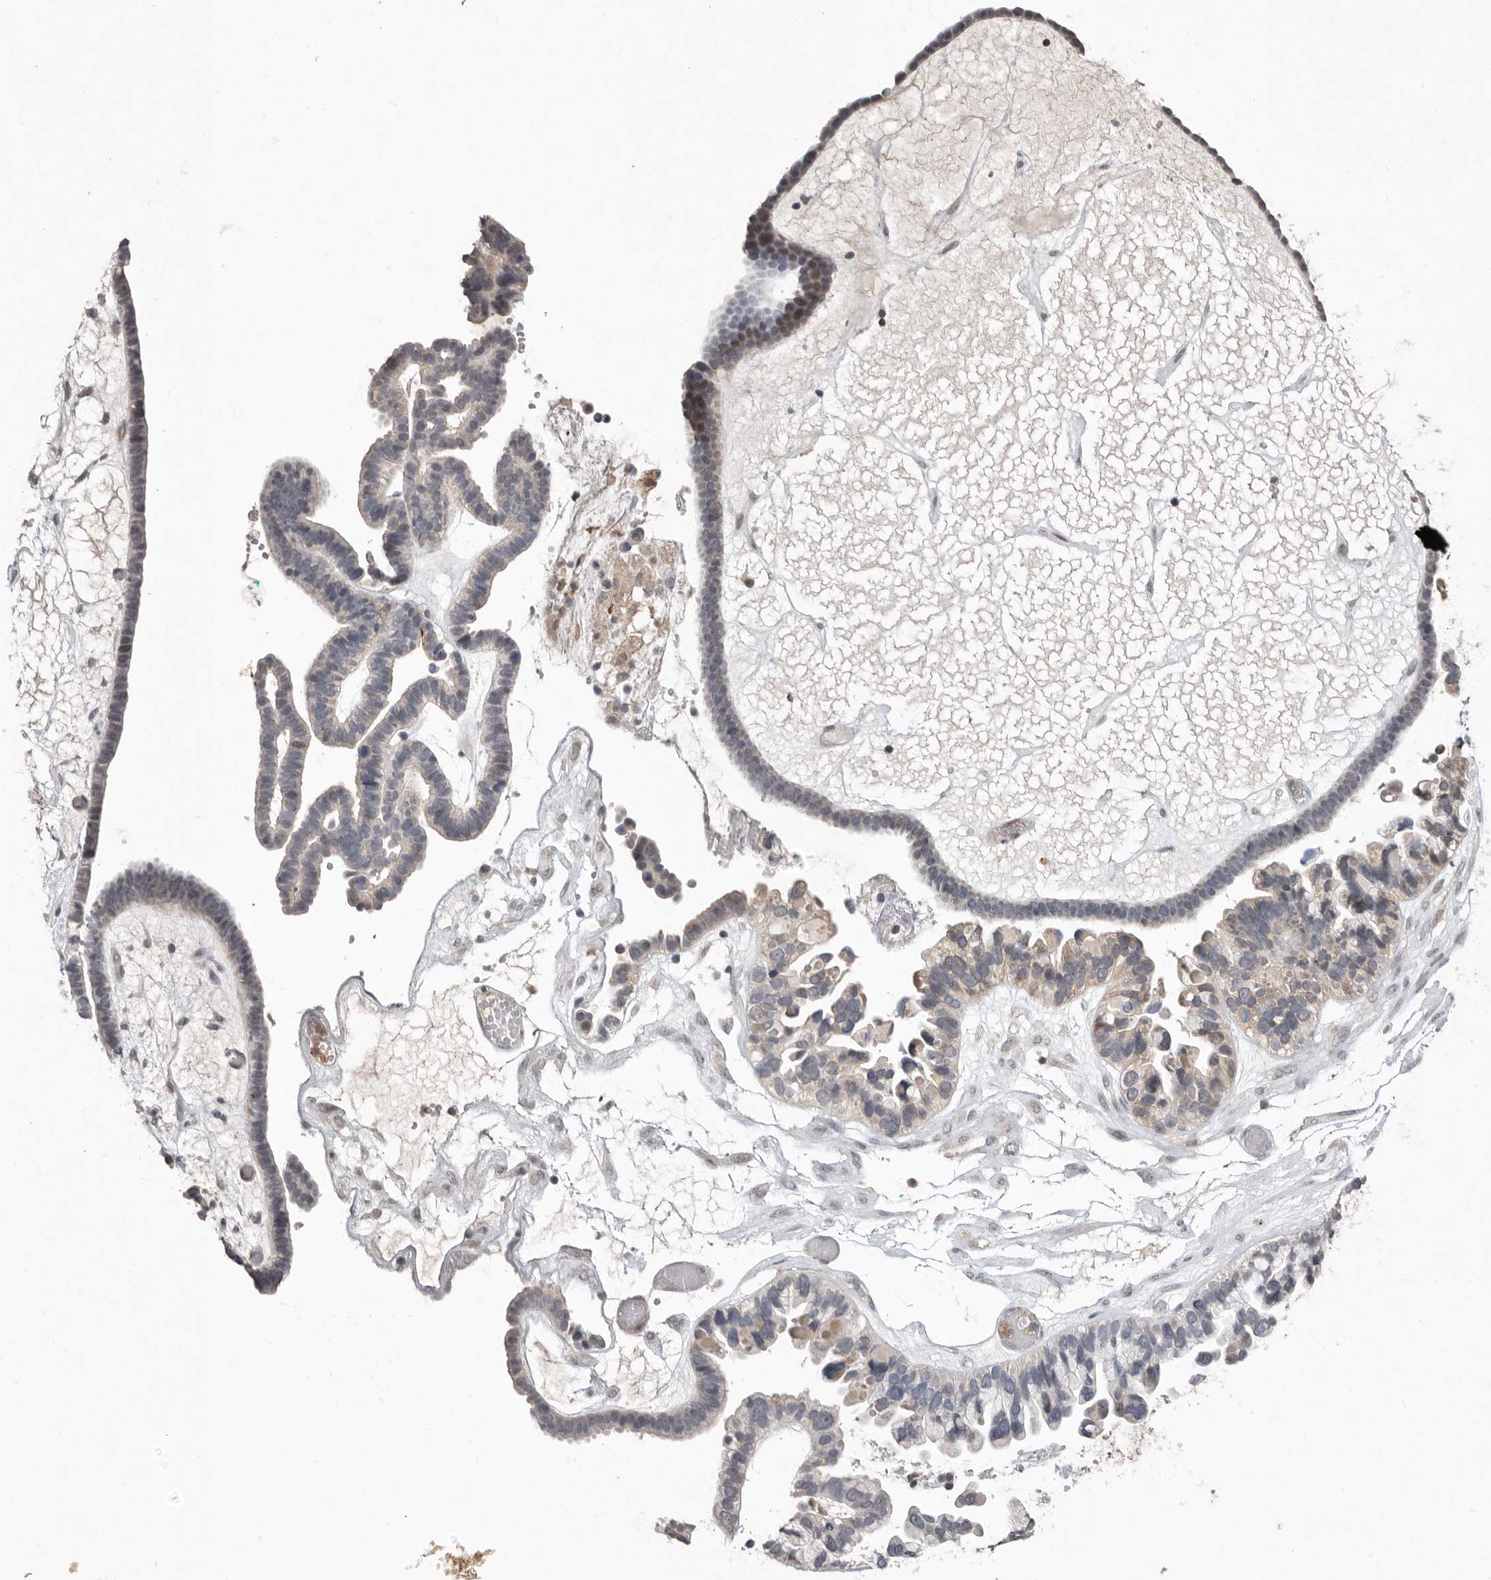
{"staining": {"intensity": "weak", "quantity": "<25%", "location": "cytoplasmic/membranous"}, "tissue": "ovarian cancer", "cell_type": "Tumor cells", "image_type": "cancer", "snomed": [{"axis": "morphology", "description": "Cystadenocarcinoma, serous, NOS"}, {"axis": "topography", "description": "Ovary"}], "caption": "Tumor cells are negative for brown protein staining in ovarian cancer.", "gene": "SULT1E1", "patient": {"sex": "female", "age": 56}}